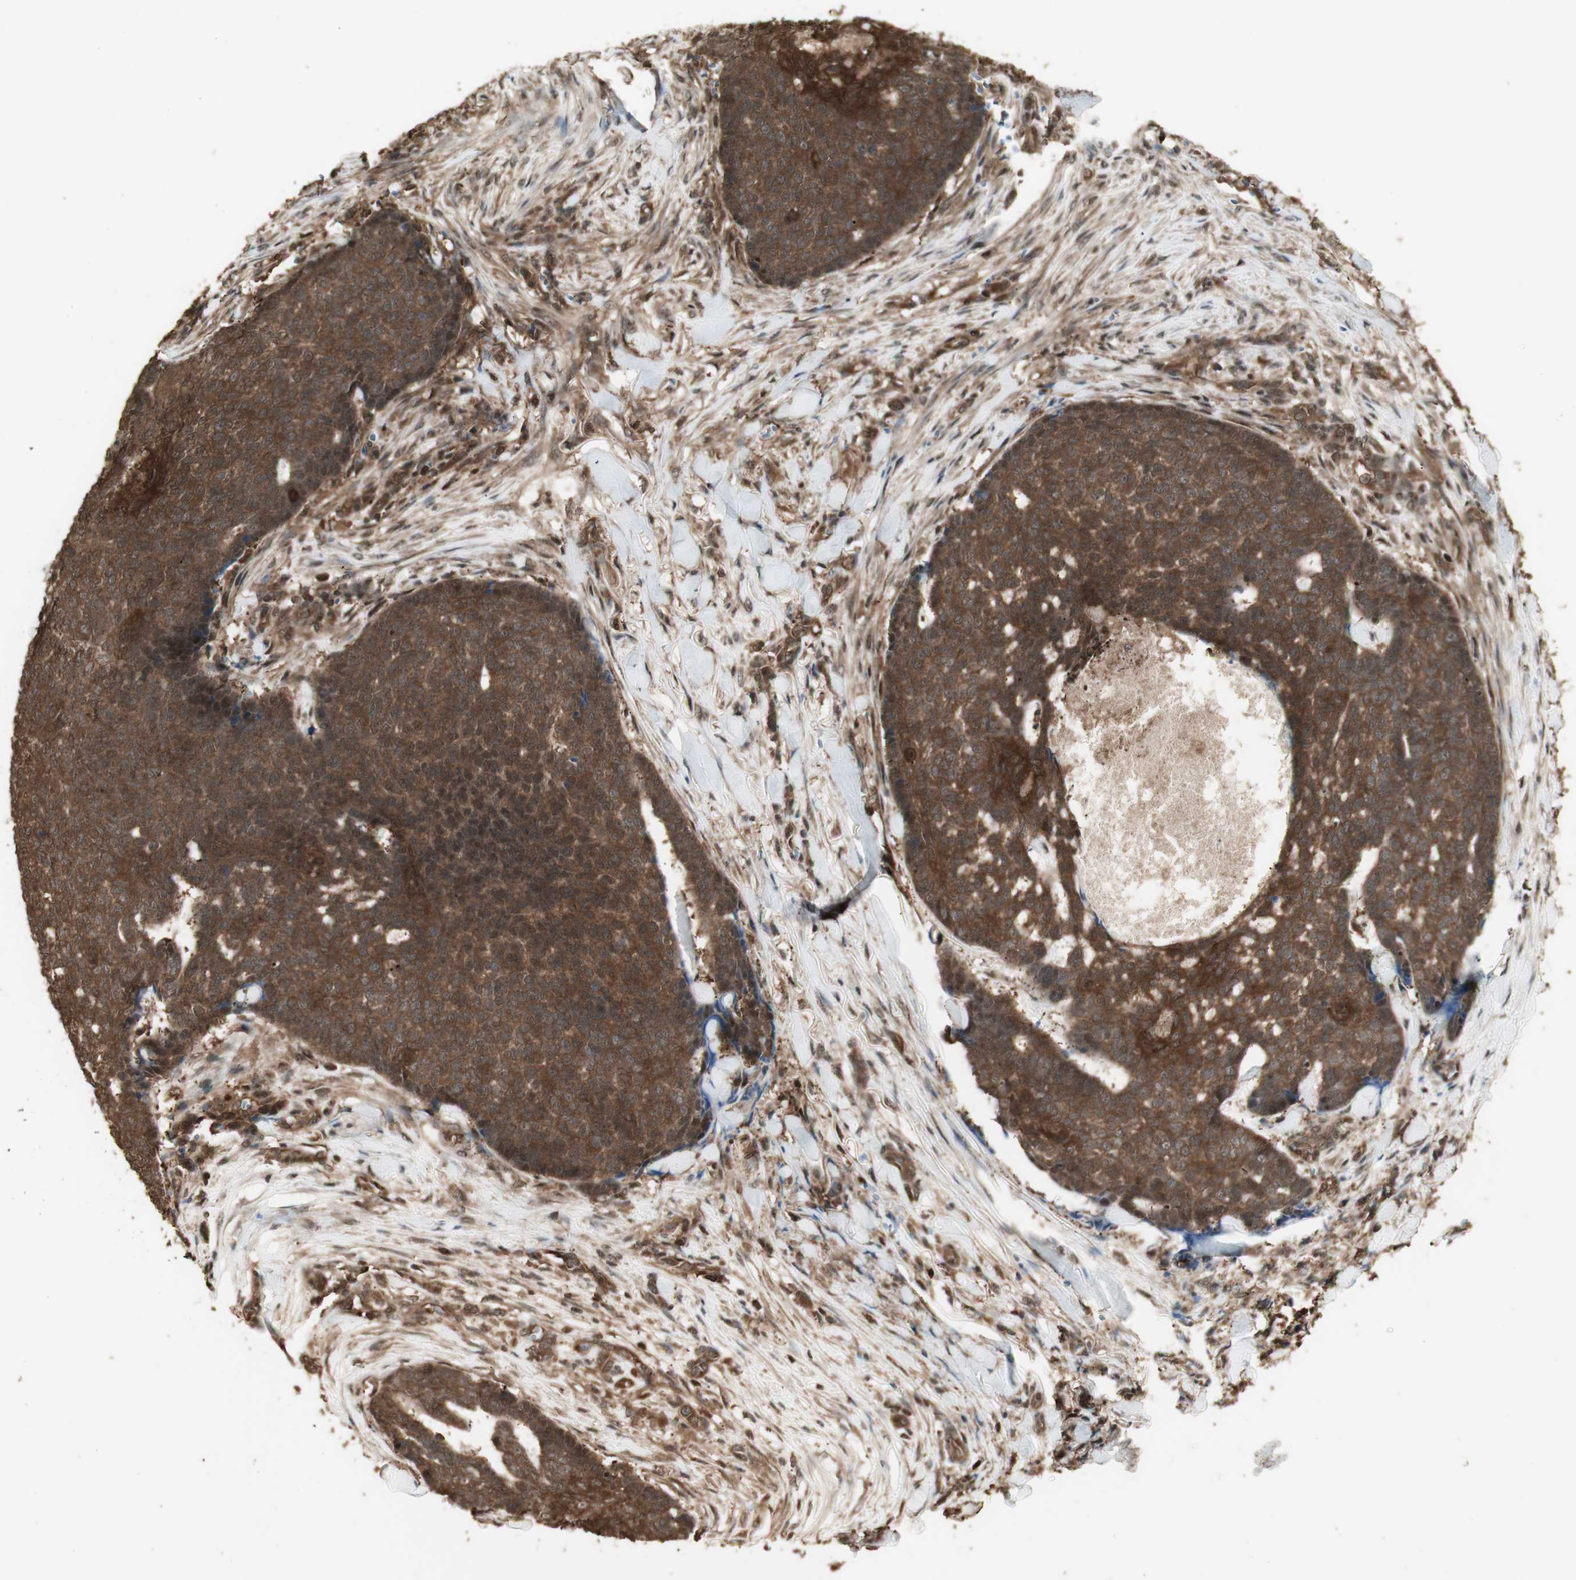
{"staining": {"intensity": "moderate", "quantity": ">75%", "location": "cytoplasmic/membranous"}, "tissue": "skin cancer", "cell_type": "Tumor cells", "image_type": "cancer", "snomed": [{"axis": "morphology", "description": "Basal cell carcinoma"}, {"axis": "topography", "description": "Skin"}], "caption": "Tumor cells display medium levels of moderate cytoplasmic/membranous staining in about >75% of cells in skin cancer.", "gene": "YWHAB", "patient": {"sex": "male", "age": 84}}